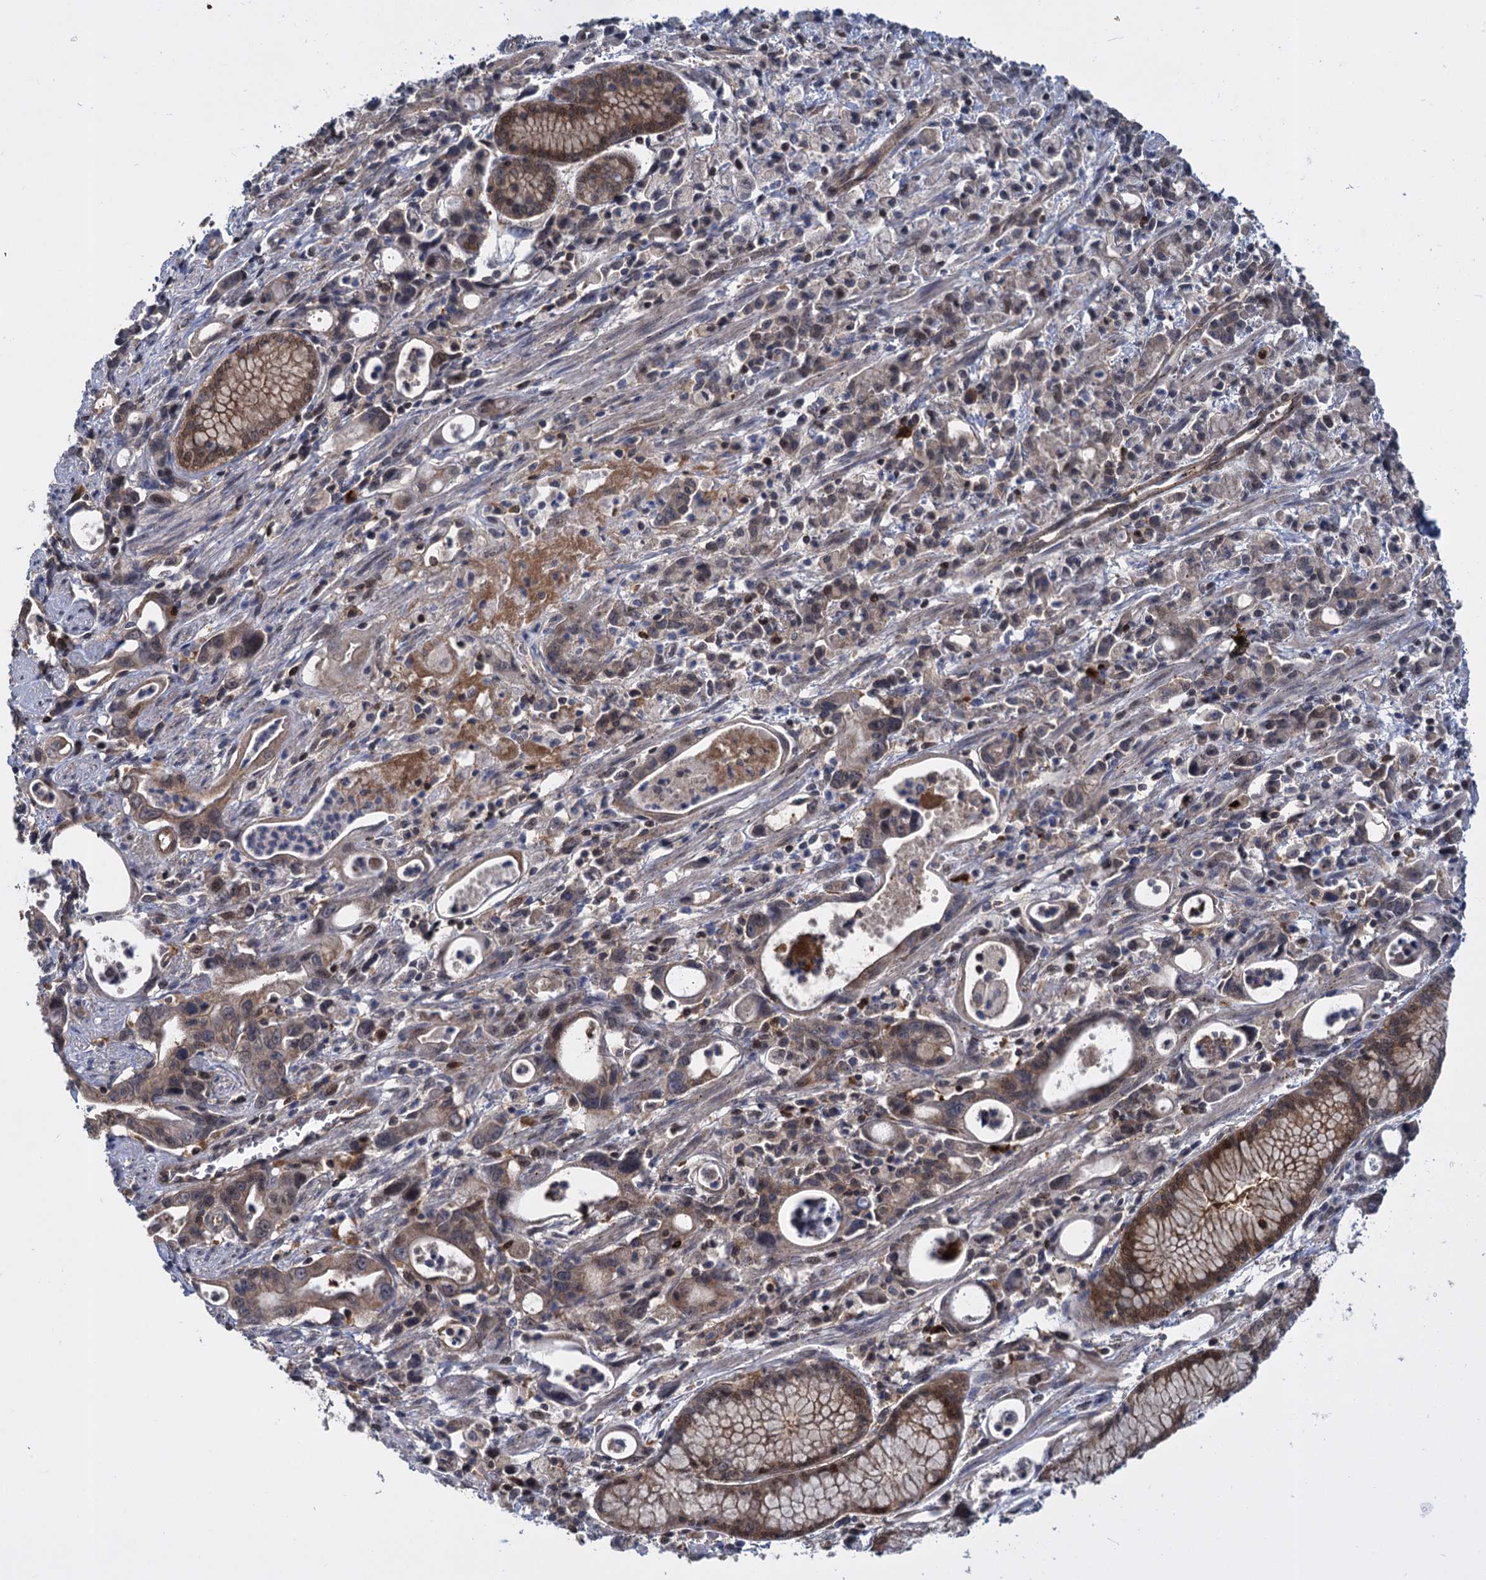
{"staining": {"intensity": "weak", "quantity": ">75%", "location": "cytoplasmic/membranous"}, "tissue": "stomach cancer", "cell_type": "Tumor cells", "image_type": "cancer", "snomed": [{"axis": "morphology", "description": "Adenocarcinoma, NOS"}, {"axis": "topography", "description": "Stomach, lower"}], "caption": "Adenocarcinoma (stomach) stained with a brown dye demonstrates weak cytoplasmic/membranous positive positivity in approximately >75% of tumor cells.", "gene": "GLO1", "patient": {"sex": "female", "age": 43}}